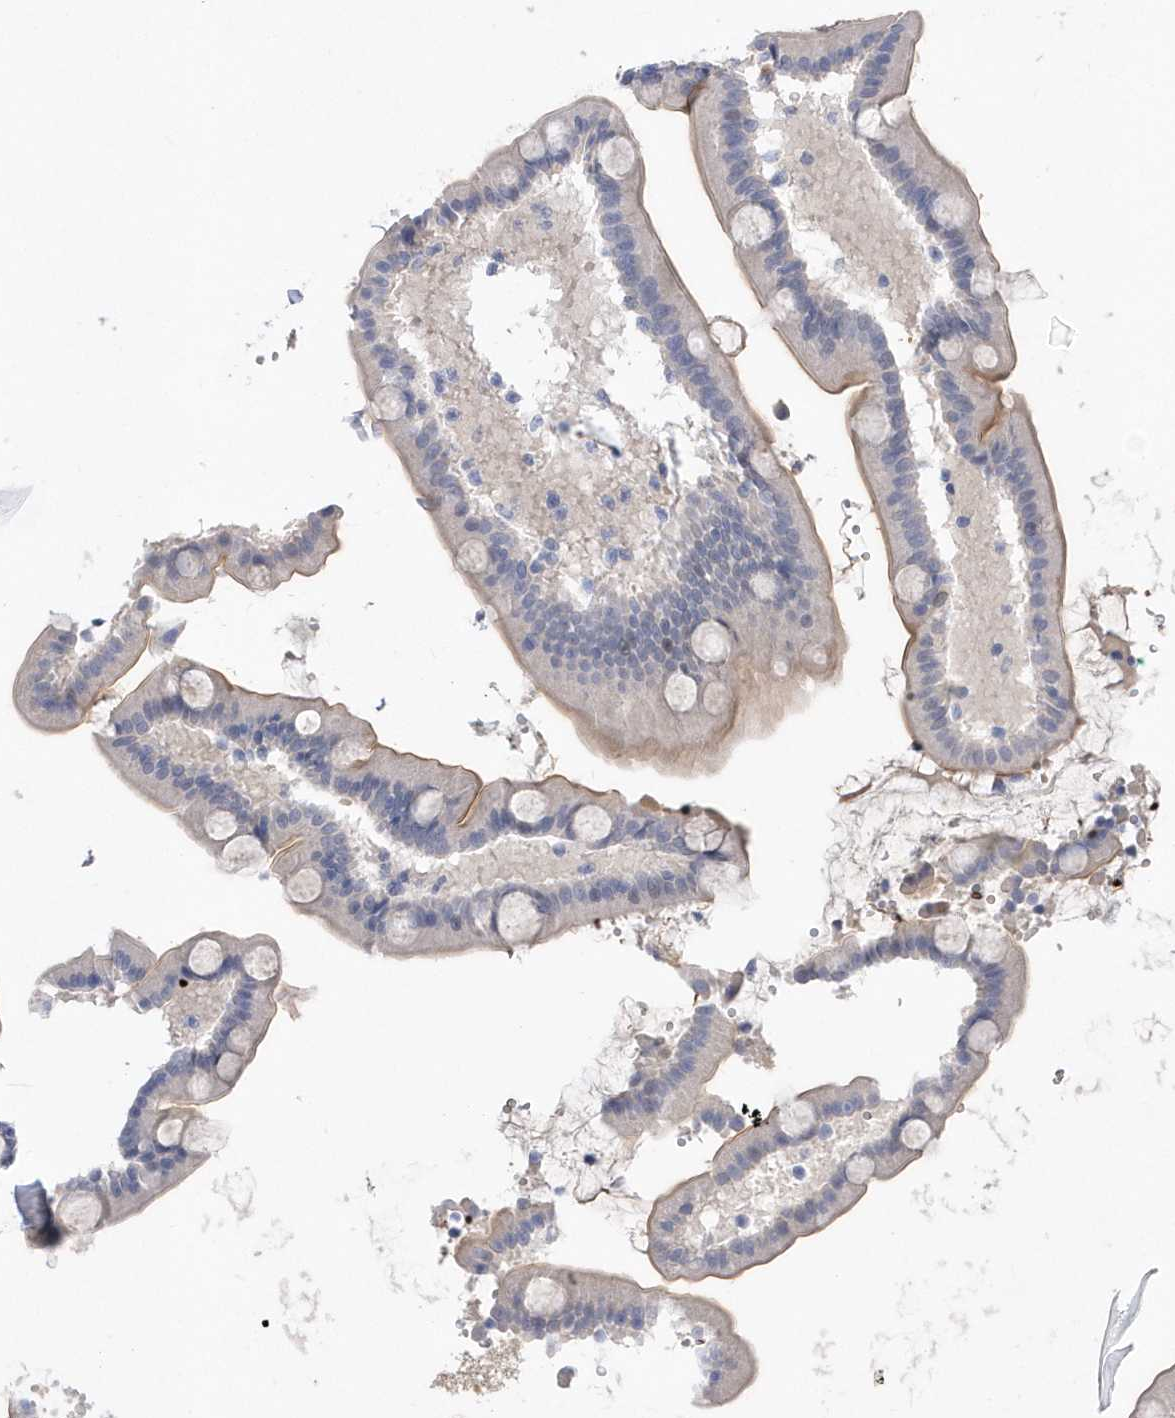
{"staining": {"intensity": "weak", "quantity": "<25%", "location": "cytoplasmic/membranous"}, "tissue": "duodenum", "cell_type": "Glandular cells", "image_type": "normal", "snomed": [{"axis": "morphology", "description": "Normal tissue, NOS"}, {"axis": "topography", "description": "Duodenum"}], "caption": "Immunohistochemical staining of benign duodenum displays no significant positivity in glandular cells. (DAB (3,3'-diaminobenzidine) immunohistochemistry (IHC) with hematoxylin counter stain).", "gene": "ZNF875", "patient": {"sex": "male", "age": 54}}